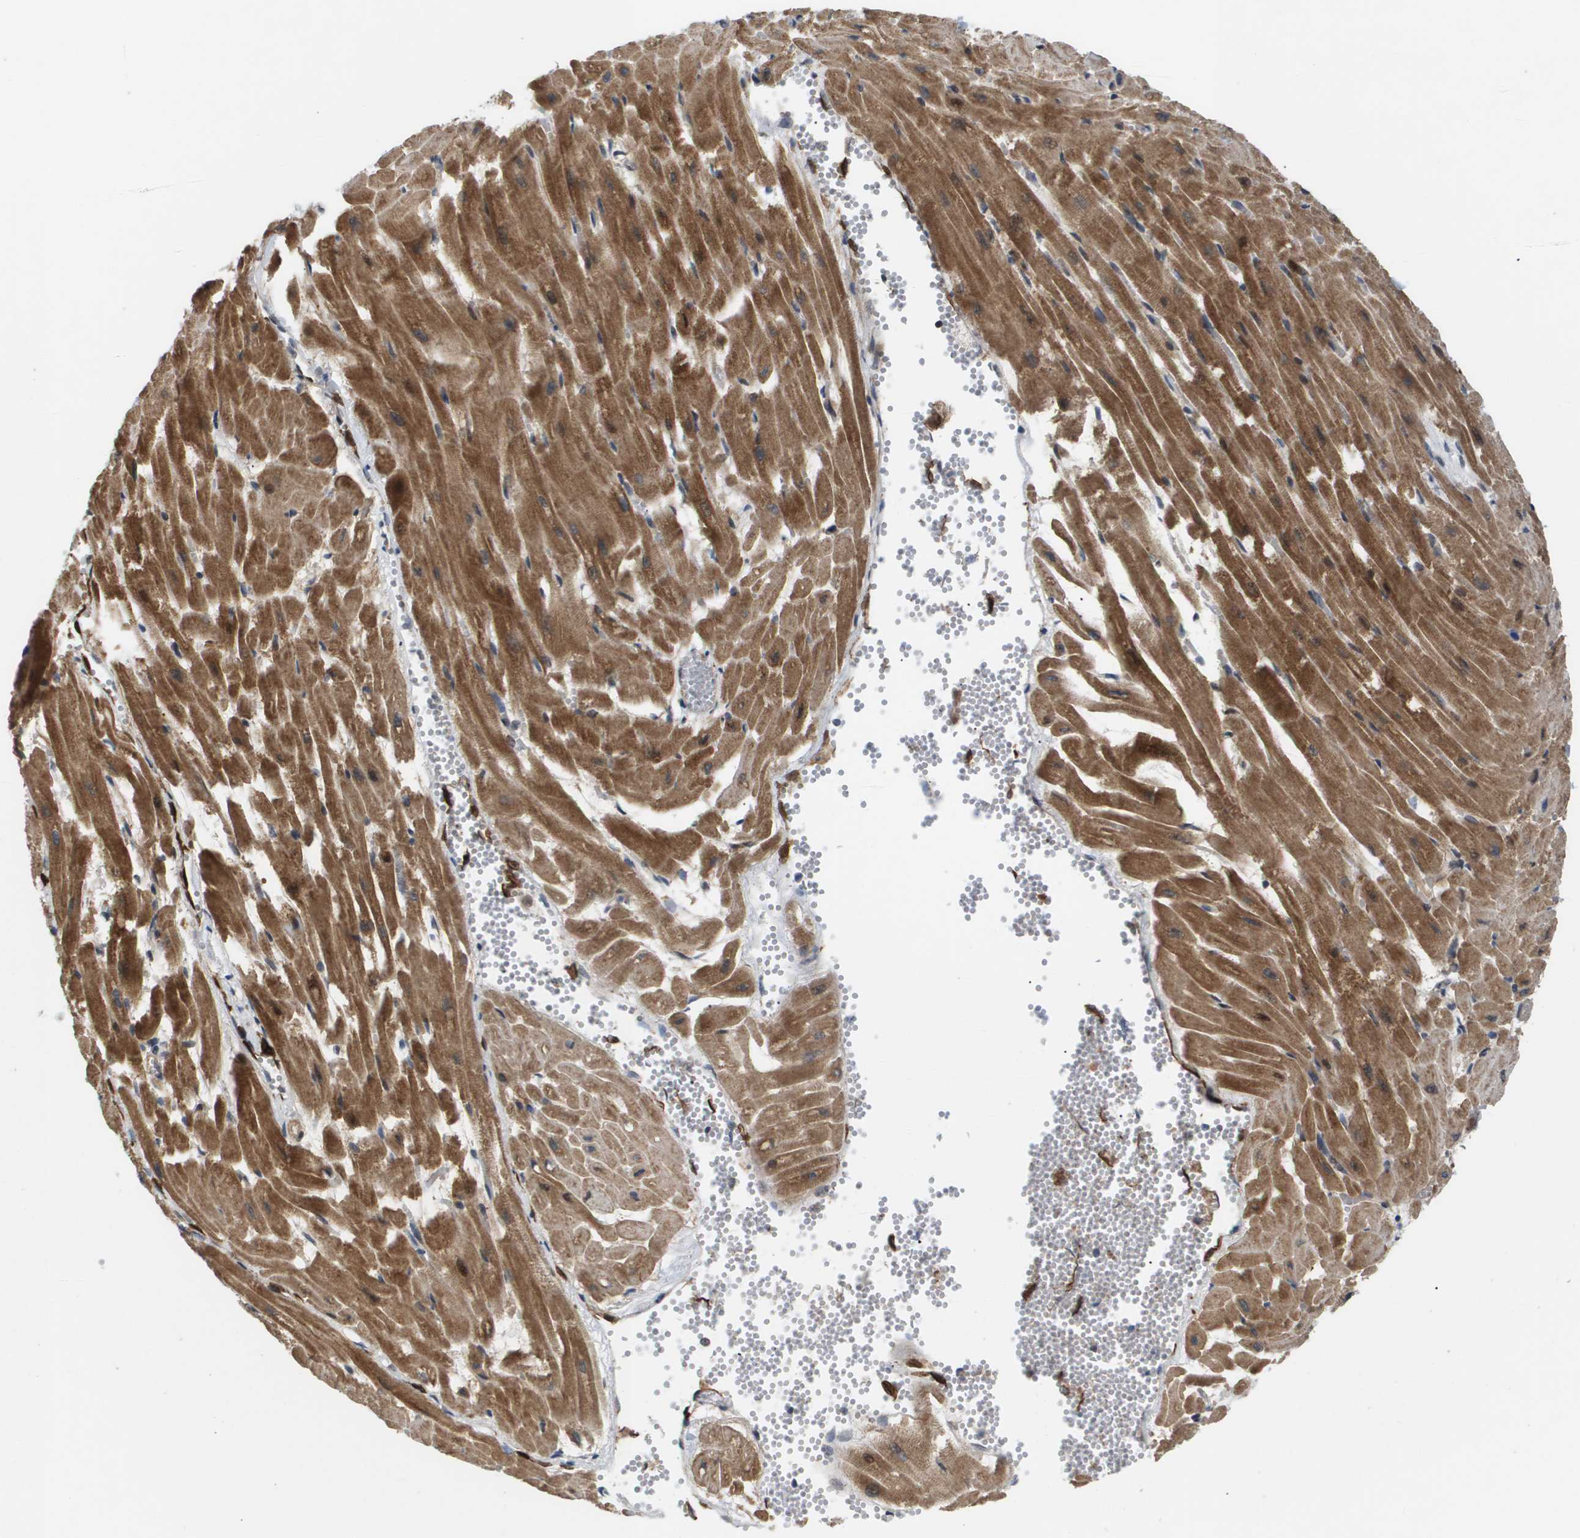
{"staining": {"intensity": "moderate", "quantity": ">75%", "location": "cytoplasmic/membranous"}, "tissue": "heart muscle", "cell_type": "Cardiomyocytes", "image_type": "normal", "snomed": [{"axis": "morphology", "description": "Normal tissue, NOS"}, {"axis": "topography", "description": "Heart"}], "caption": "Cardiomyocytes display moderate cytoplasmic/membranous positivity in about >75% of cells in benign heart muscle.", "gene": "PDGFB", "patient": {"sex": "female", "age": 19}}